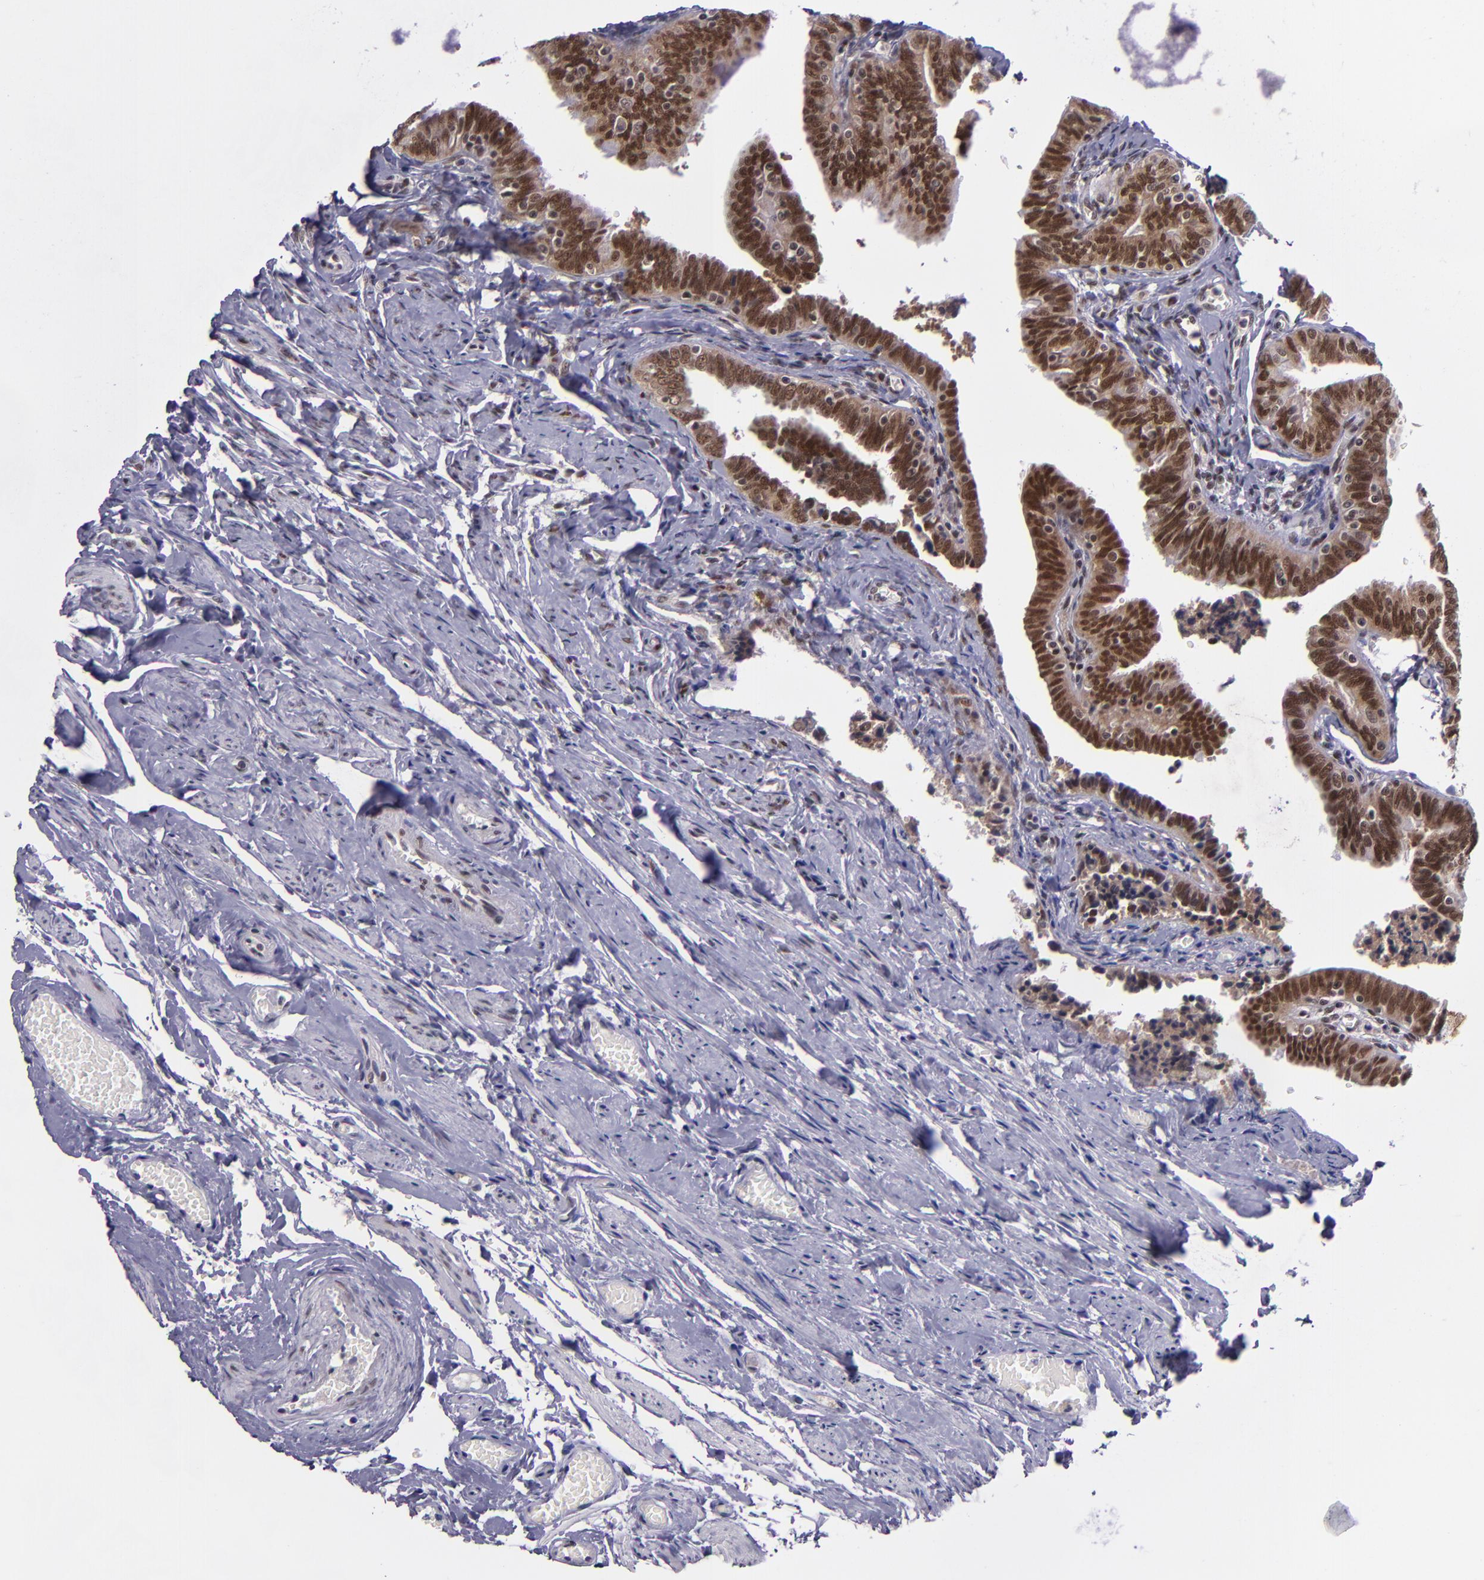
{"staining": {"intensity": "moderate", "quantity": ">75%", "location": "nuclear"}, "tissue": "fallopian tube", "cell_type": "Glandular cells", "image_type": "normal", "snomed": [{"axis": "morphology", "description": "Normal tissue, NOS"}, {"axis": "topography", "description": "Fallopian tube"}, {"axis": "topography", "description": "Ovary"}], "caption": "Protein expression analysis of normal human fallopian tube reveals moderate nuclear positivity in approximately >75% of glandular cells.", "gene": "BAG1", "patient": {"sex": "female", "age": 69}}